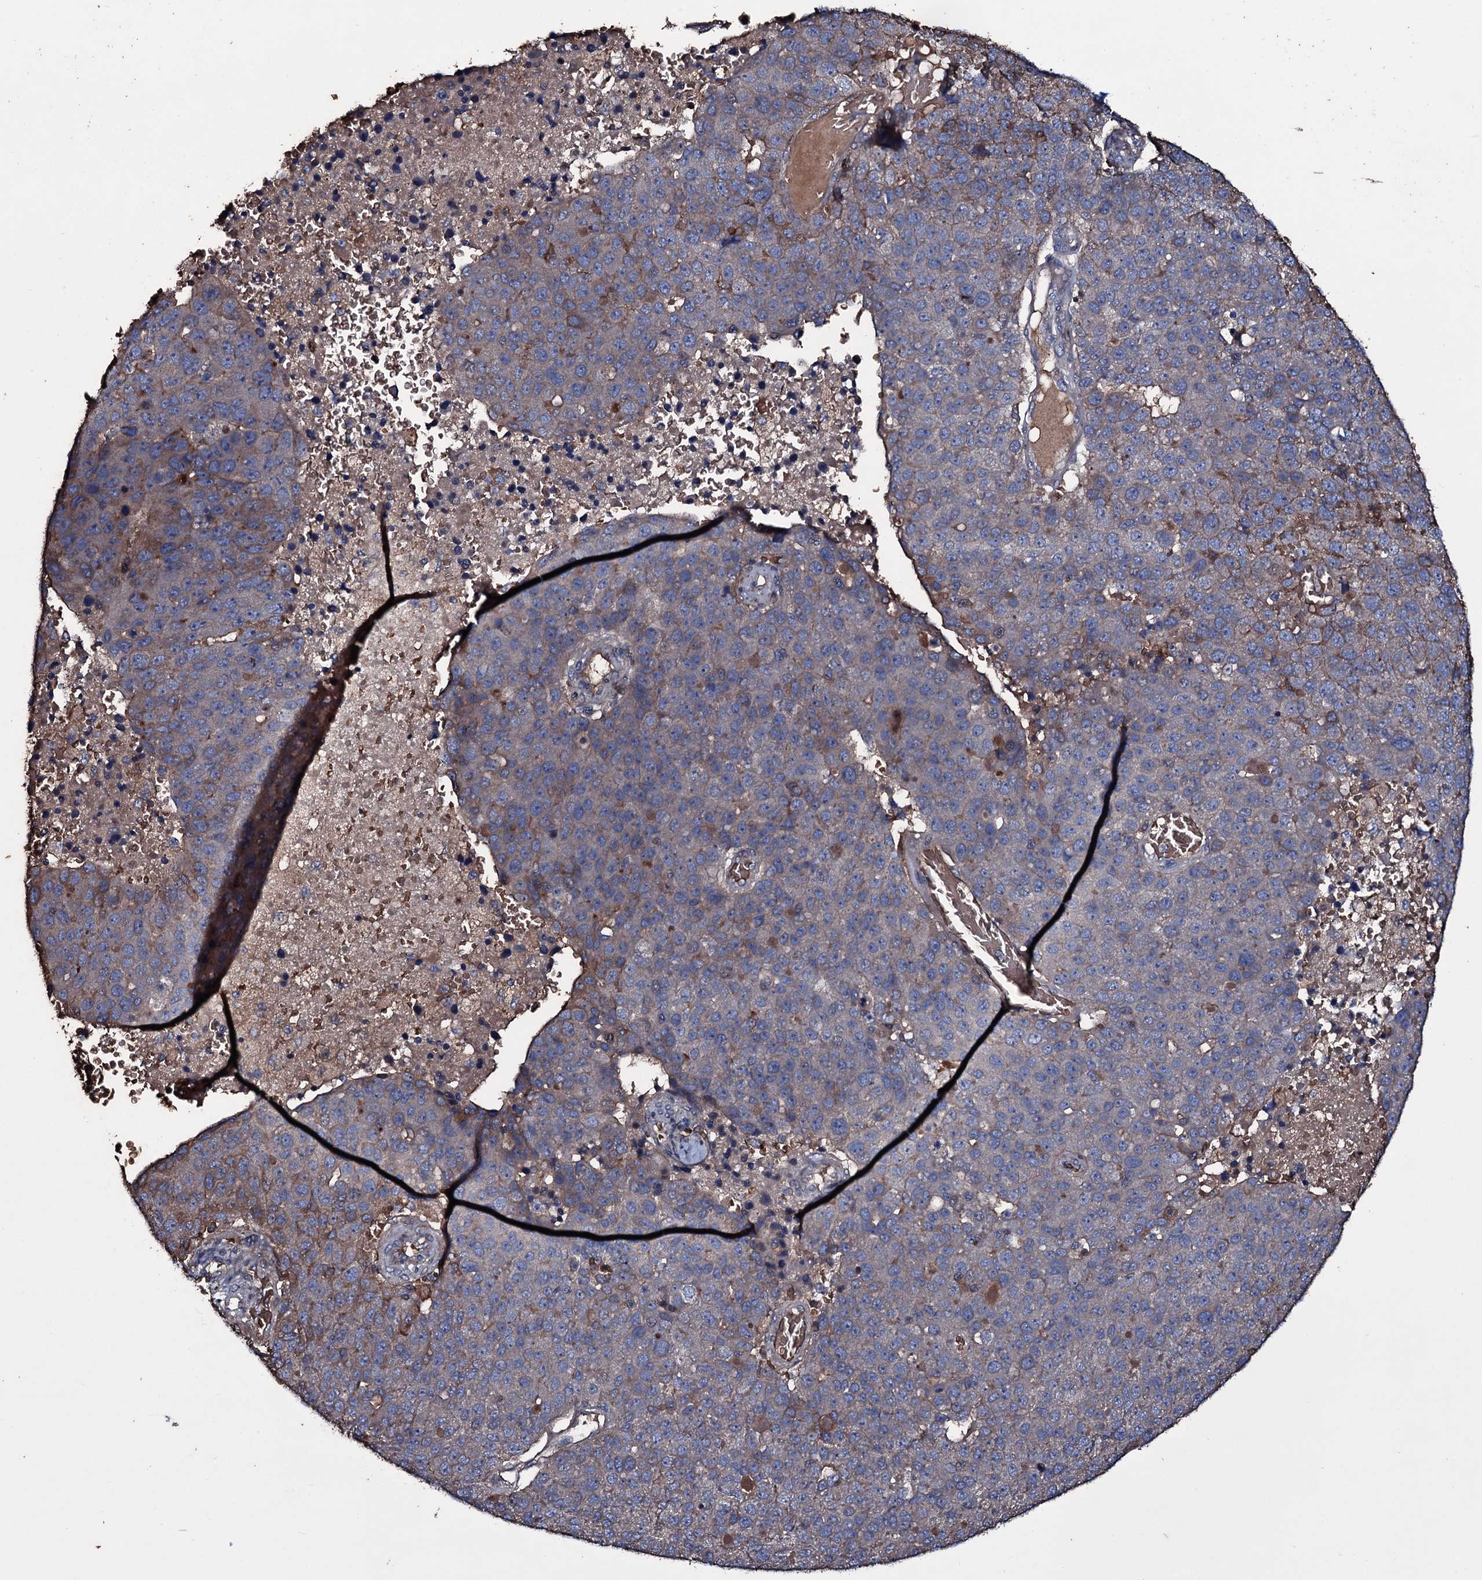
{"staining": {"intensity": "weak", "quantity": "25%-75%", "location": "cytoplasmic/membranous"}, "tissue": "pancreatic cancer", "cell_type": "Tumor cells", "image_type": "cancer", "snomed": [{"axis": "morphology", "description": "Adenocarcinoma, NOS"}, {"axis": "topography", "description": "Pancreas"}], "caption": "A brown stain shows weak cytoplasmic/membranous positivity of a protein in adenocarcinoma (pancreatic) tumor cells. Using DAB (3,3'-diaminobenzidine) (brown) and hematoxylin (blue) stains, captured at high magnification using brightfield microscopy.", "gene": "ZSWIM8", "patient": {"sex": "female", "age": 61}}